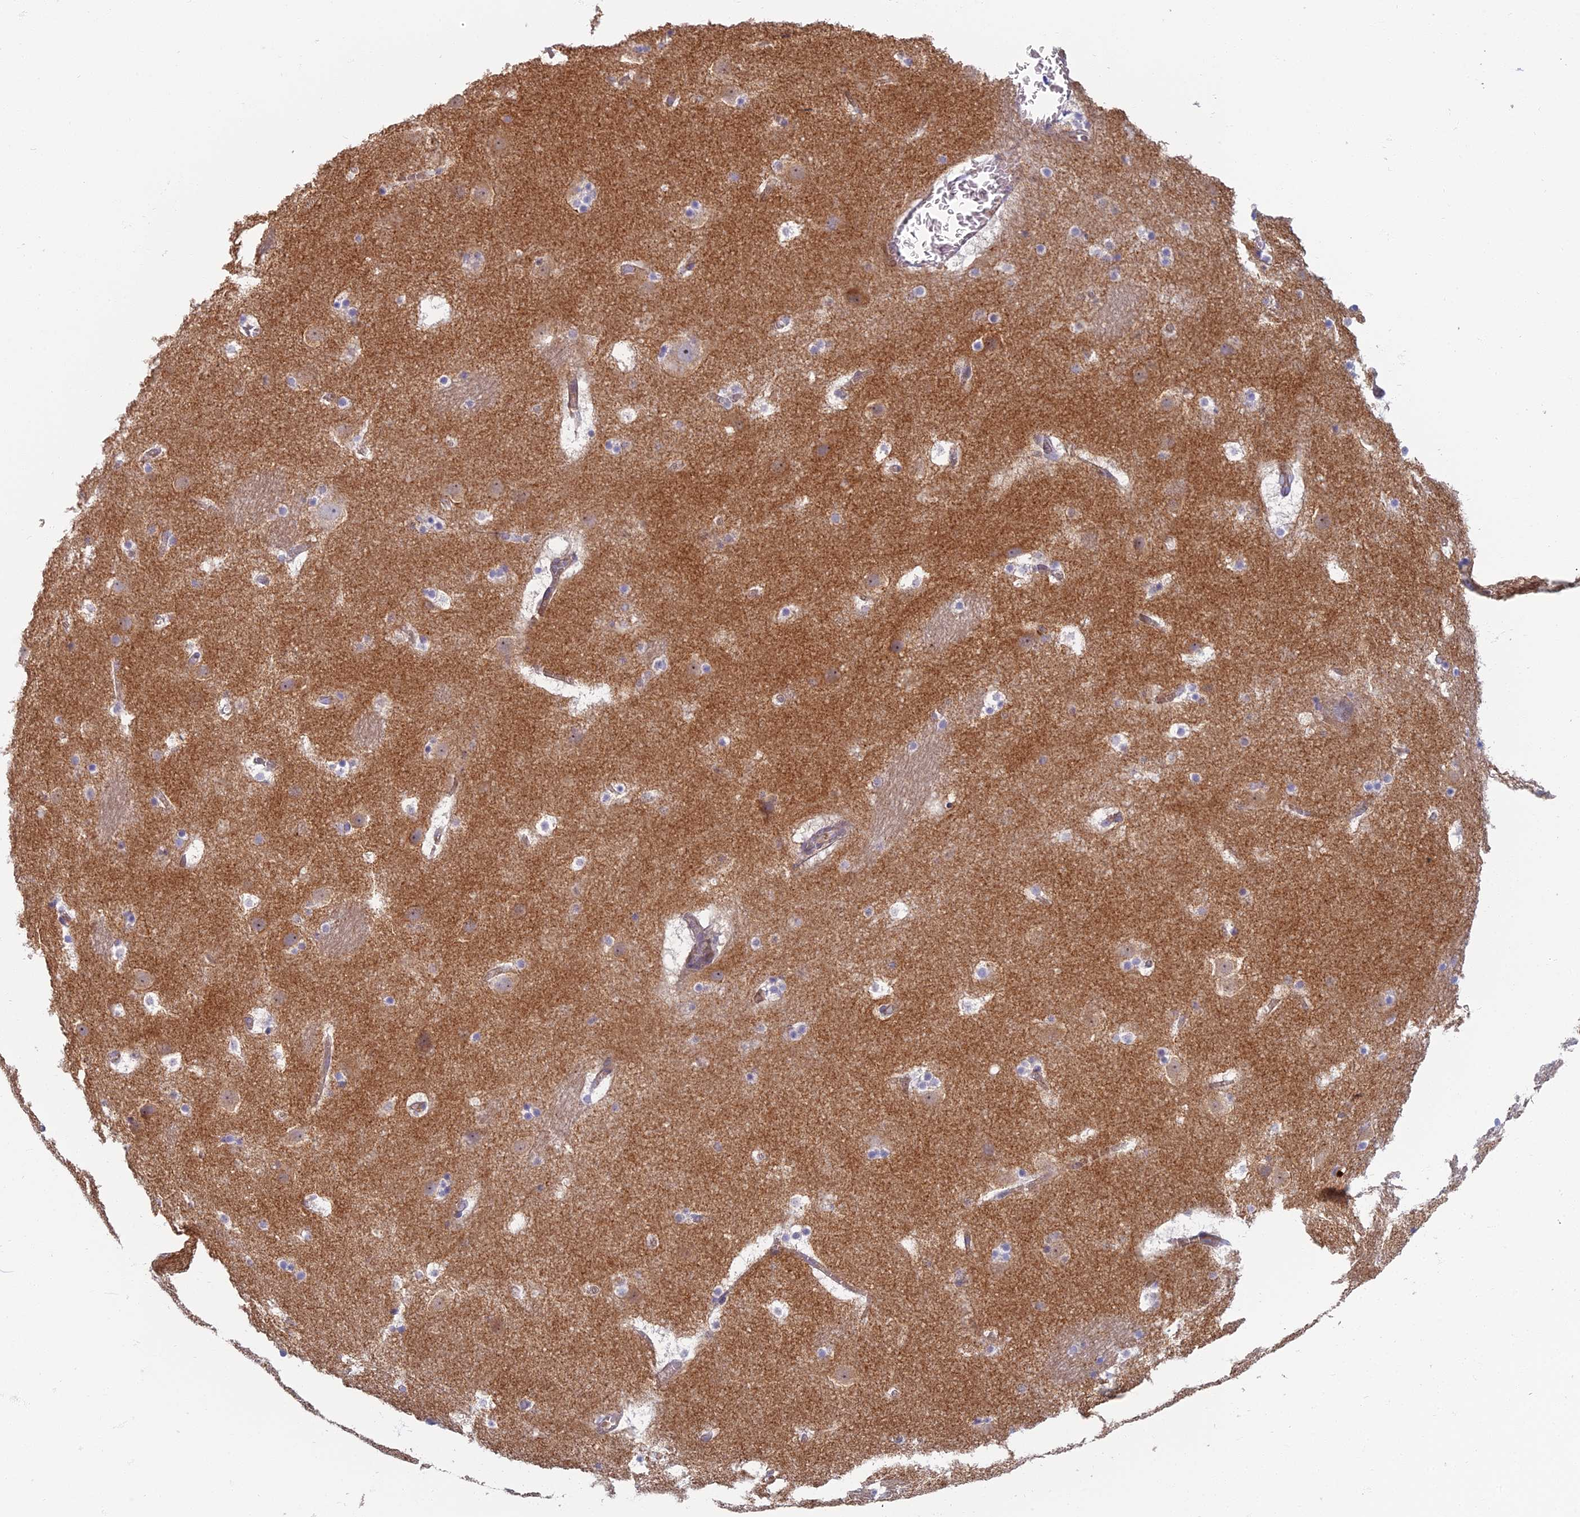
{"staining": {"intensity": "weak", "quantity": "<25%", "location": "cytoplasmic/membranous"}, "tissue": "caudate", "cell_type": "Glial cells", "image_type": "normal", "snomed": [{"axis": "morphology", "description": "Normal tissue, NOS"}, {"axis": "topography", "description": "Lateral ventricle wall"}], "caption": "Unremarkable caudate was stained to show a protein in brown. There is no significant positivity in glial cells. Brightfield microscopy of IHC stained with DAB (brown) and hematoxylin (blue), captured at high magnification.", "gene": "PROX2", "patient": {"sex": "male", "age": 45}}